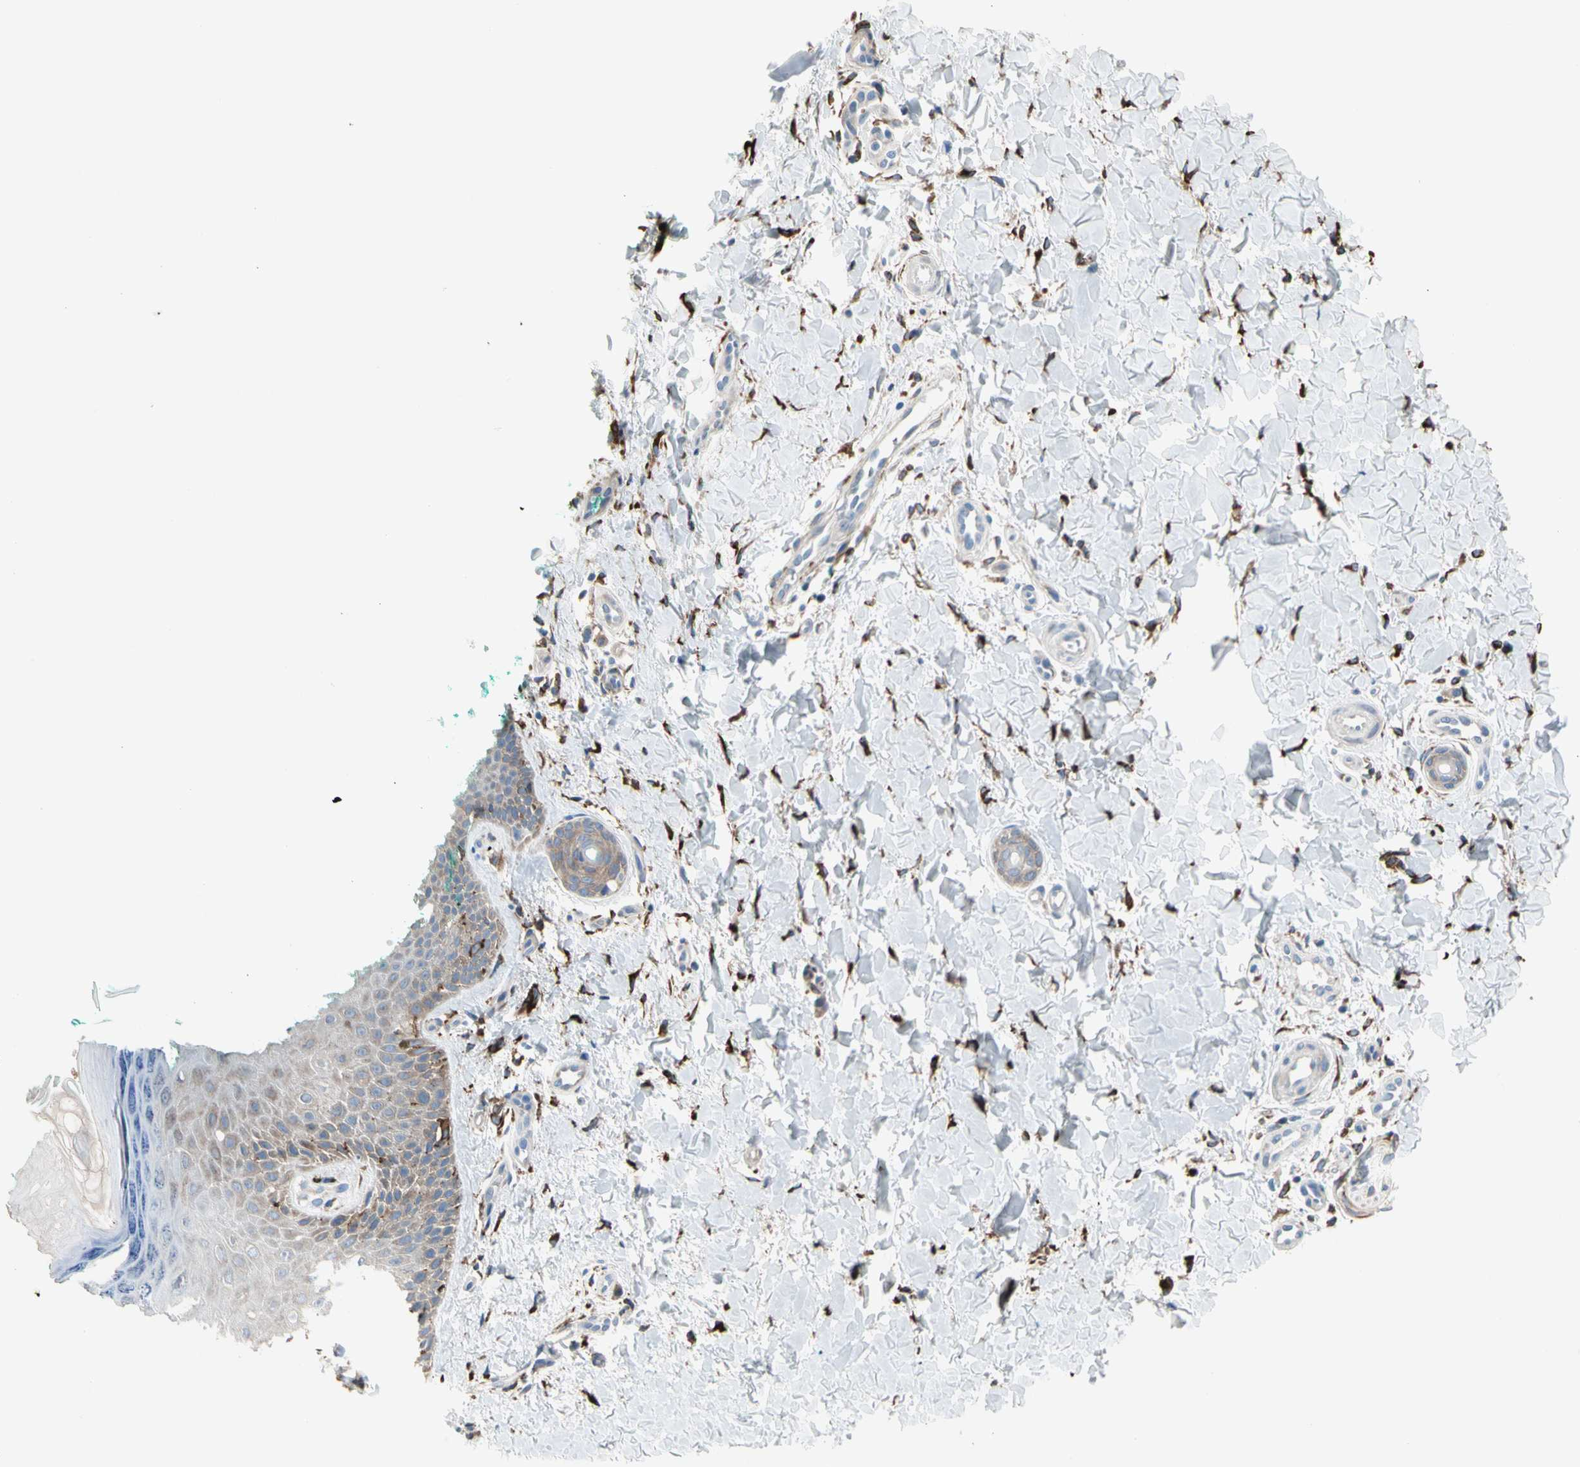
{"staining": {"intensity": "weak", "quantity": "25%-75%", "location": "cytoplasmic/membranous"}, "tissue": "skin", "cell_type": "Fibroblasts", "image_type": "normal", "snomed": [{"axis": "morphology", "description": "Normal tissue, NOS"}, {"axis": "topography", "description": "Skin"}], "caption": "Immunohistochemistry (DAB (3,3'-diaminobenzidine)) staining of normal human skin reveals weak cytoplasmic/membranous protein positivity in about 25%-75% of fibroblasts. Using DAB (3,3'-diaminobenzidine) (brown) and hematoxylin (blue) stains, captured at high magnification using brightfield microscopy.", "gene": "LRPAP1", "patient": {"sex": "male", "age": 26}}